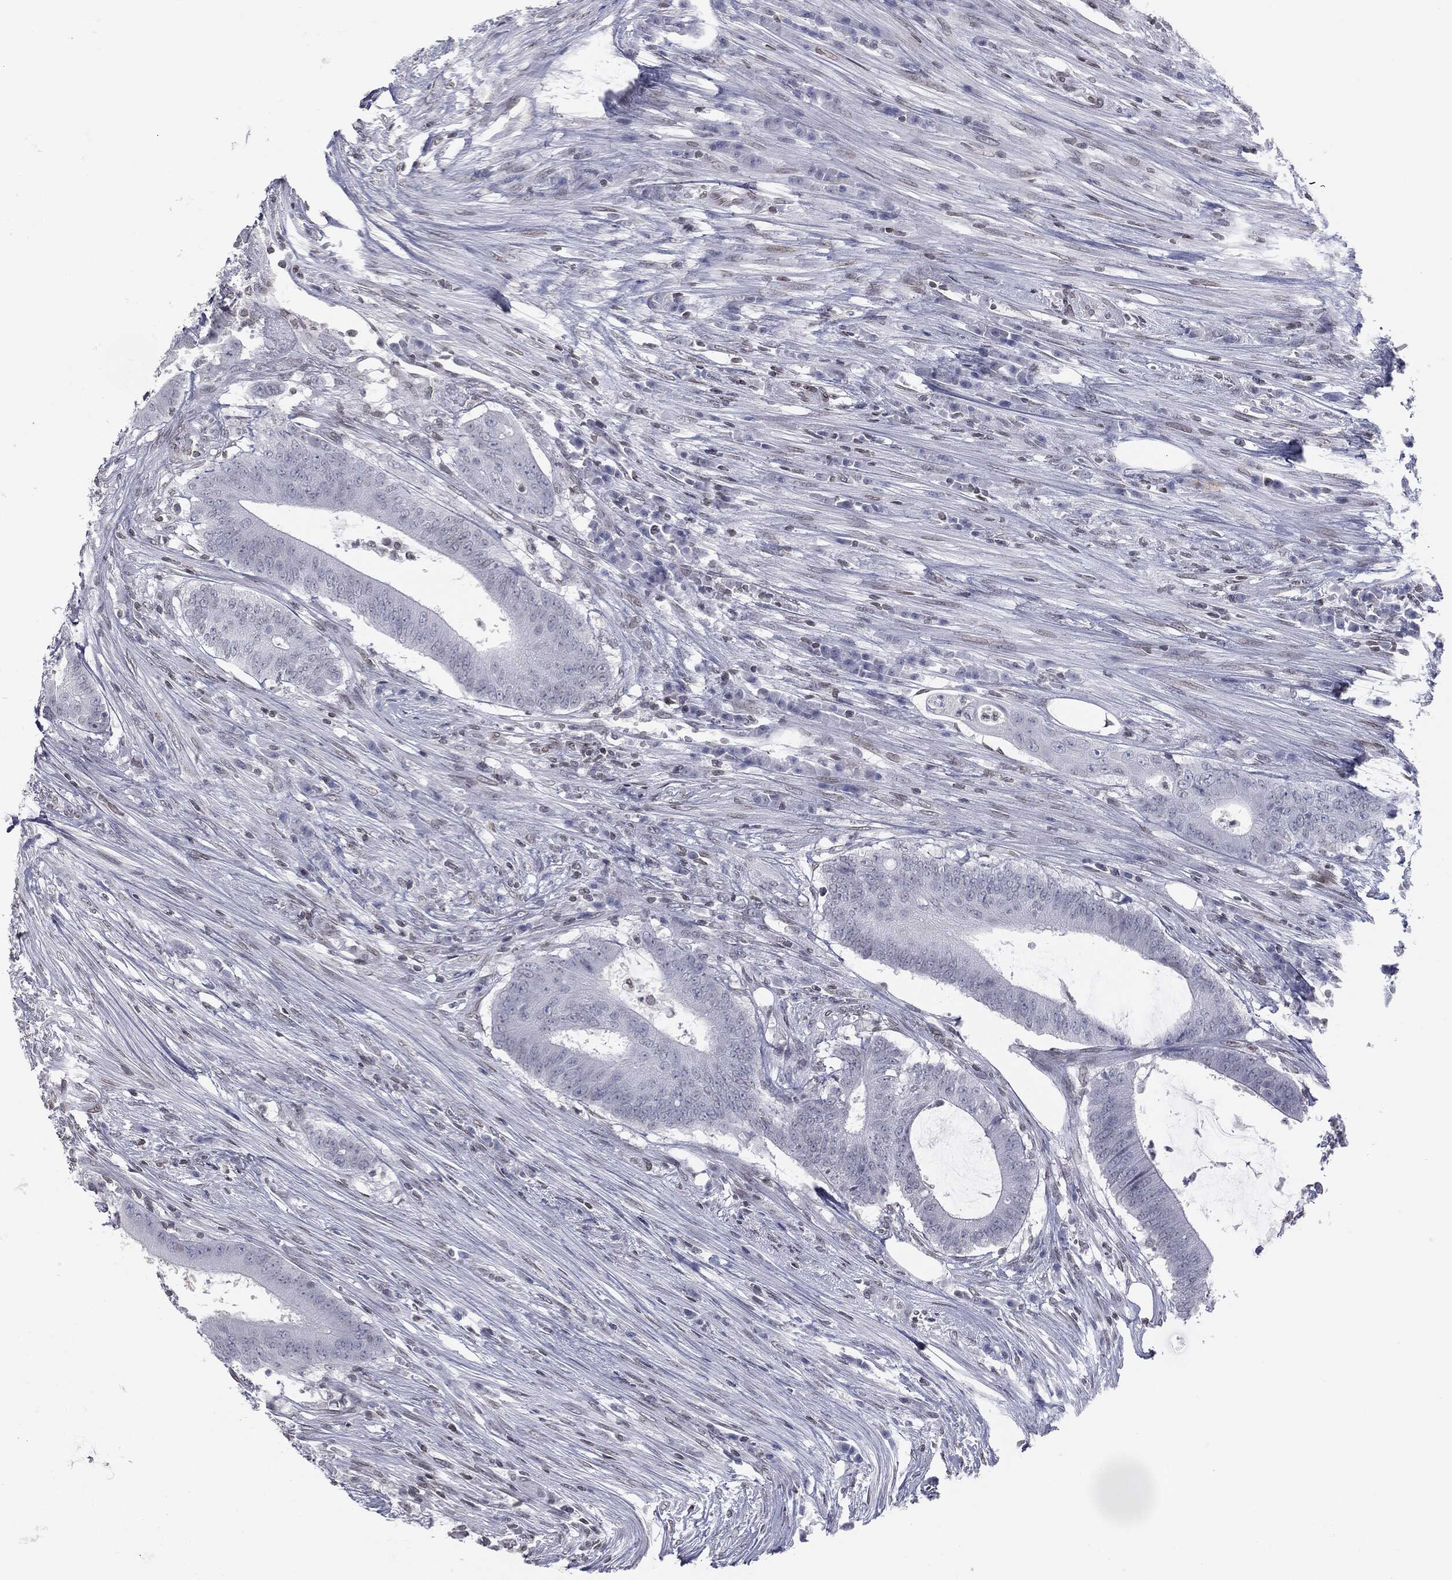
{"staining": {"intensity": "negative", "quantity": "none", "location": "none"}, "tissue": "colorectal cancer", "cell_type": "Tumor cells", "image_type": "cancer", "snomed": [{"axis": "morphology", "description": "Adenocarcinoma, NOS"}, {"axis": "topography", "description": "Colon"}], "caption": "Histopathology image shows no protein positivity in tumor cells of adenocarcinoma (colorectal) tissue. (Stains: DAB (3,3'-diaminobenzidine) immunohistochemistry with hematoxylin counter stain, Microscopy: brightfield microscopy at high magnification).", "gene": "ALDOB", "patient": {"sex": "female", "age": 43}}